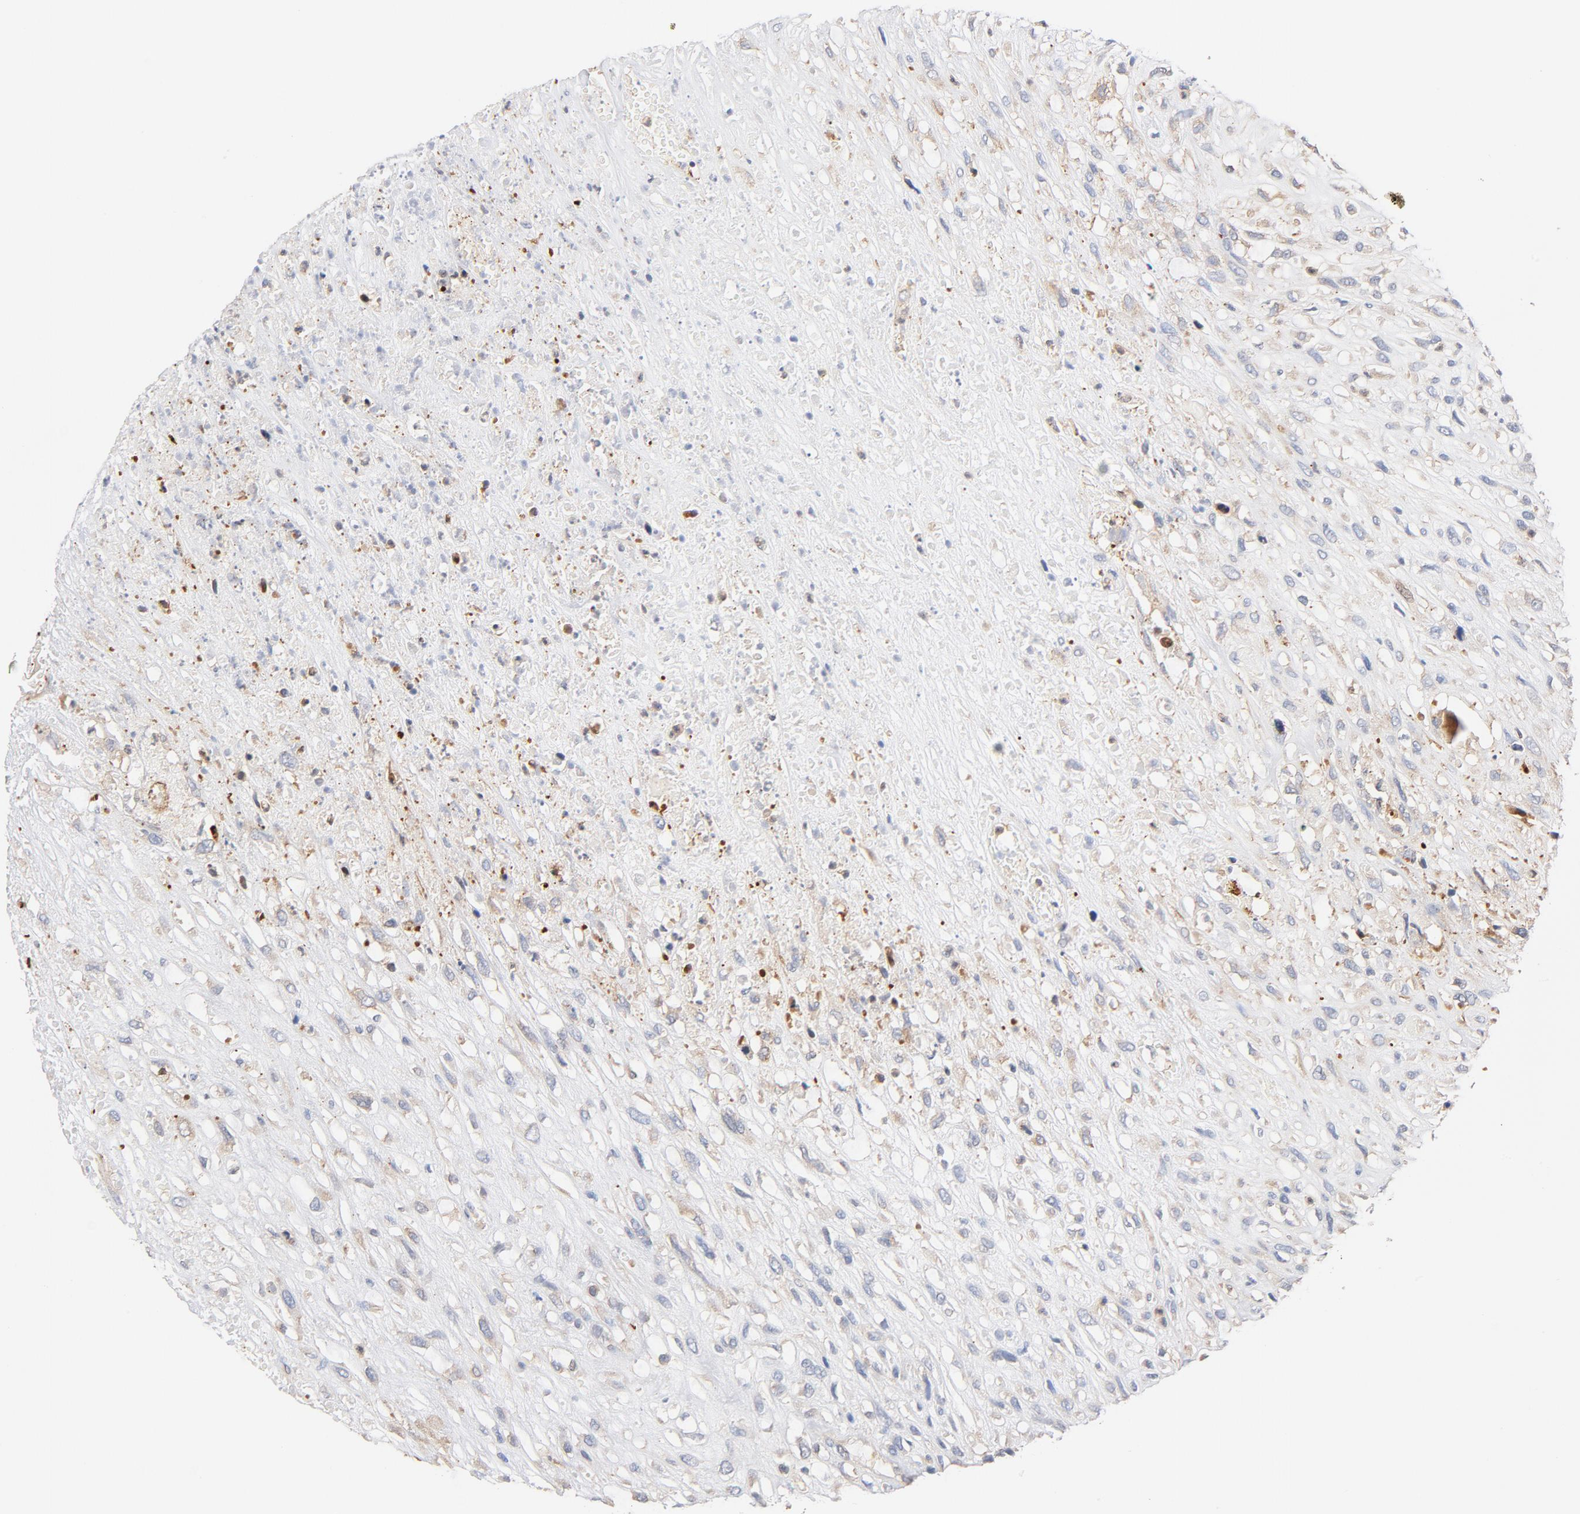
{"staining": {"intensity": "moderate", "quantity": ">75%", "location": "cytoplasmic/membranous"}, "tissue": "head and neck cancer", "cell_type": "Tumor cells", "image_type": "cancer", "snomed": [{"axis": "morphology", "description": "Necrosis, NOS"}, {"axis": "morphology", "description": "Neoplasm, malignant, NOS"}, {"axis": "topography", "description": "Salivary gland"}, {"axis": "topography", "description": "Head-Neck"}], "caption": "This photomicrograph demonstrates immunohistochemistry (IHC) staining of human head and neck malignant neoplasm, with medium moderate cytoplasmic/membranous expression in about >75% of tumor cells.", "gene": "STRN3", "patient": {"sex": "male", "age": 43}}